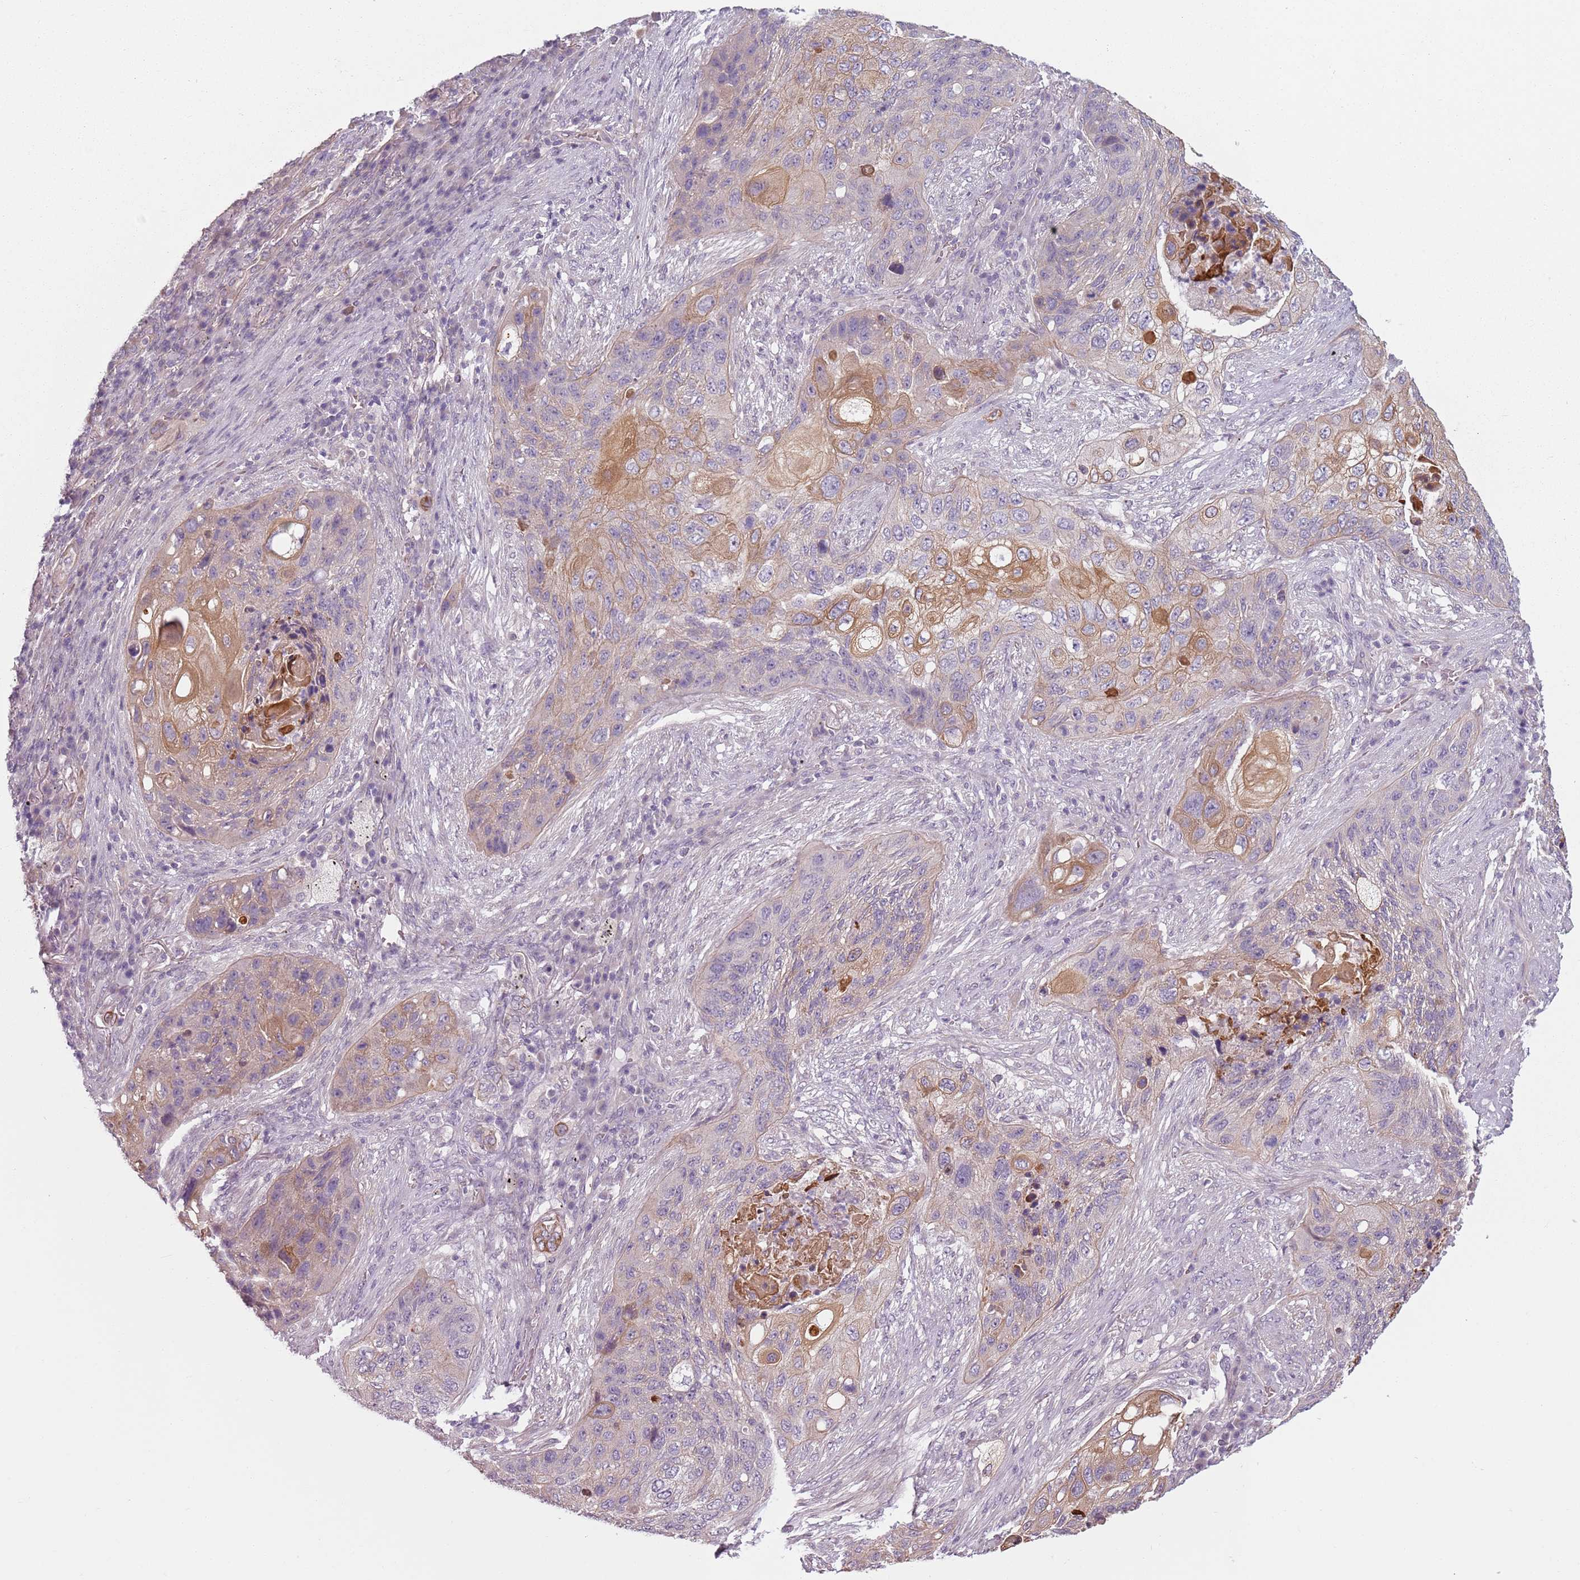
{"staining": {"intensity": "moderate", "quantity": "<25%", "location": "cytoplasmic/membranous"}, "tissue": "lung cancer", "cell_type": "Tumor cells", "image_type": "cancer", "snomed": [{"axis": "morphology", "description": "Squamous cell carcinoma, NOS"}, {"axis": "topography", "description": "Lung"}], "caption": "Lung cancer (squamous cell carcinoma) was stained to show a protein in brown. There is low levels of moderate cytoplasmic/membranous staining in about <25% of tumor cells.", "gene": "TLCD2", "patient": {"sex": "female", "age": 63}}